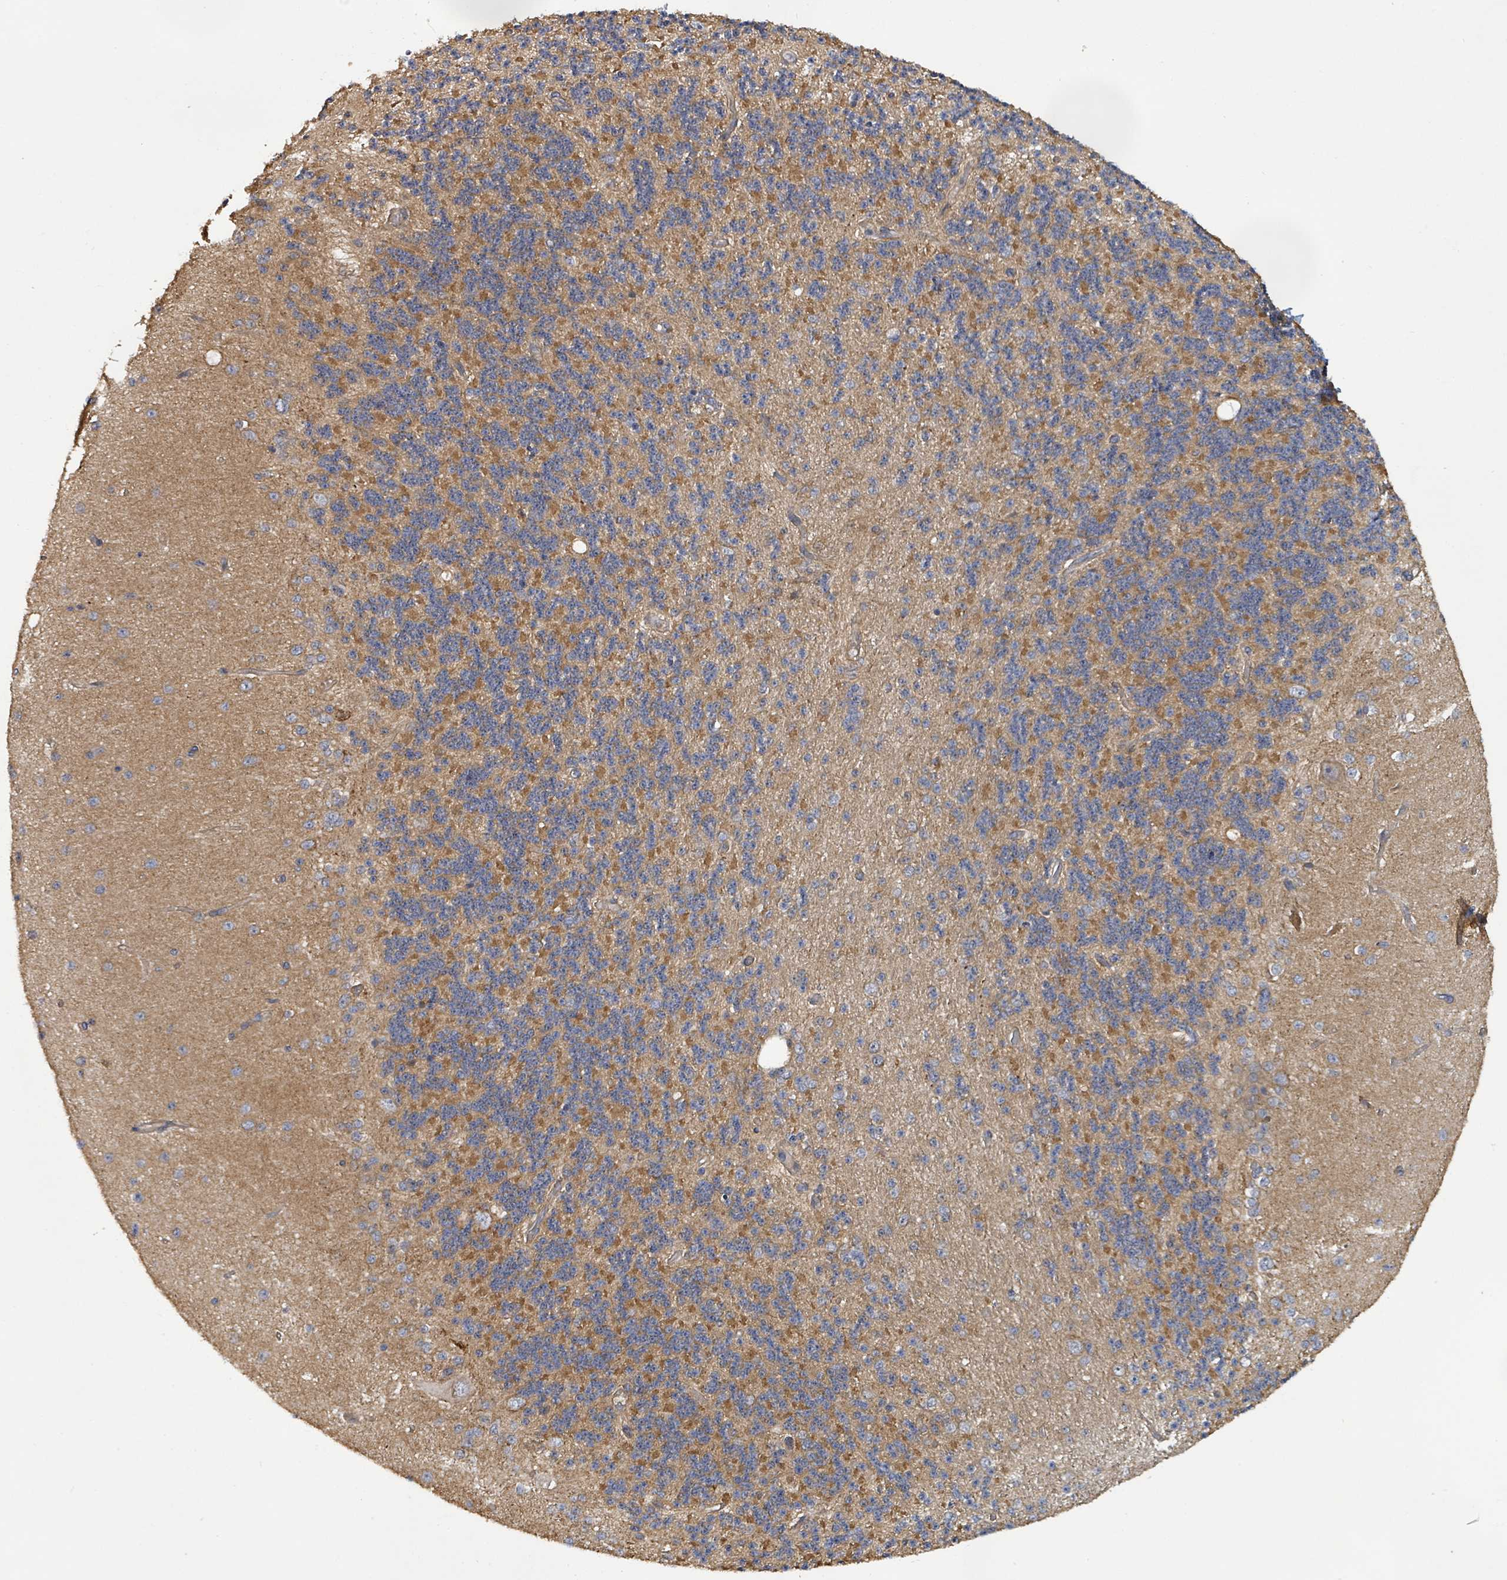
{"staining": {"intensity": "moderate", "quantity": "25%-75%", "location": "cytoplasmic/membranous"}, "tissue": "cerebellum", "cell_type": "Cells in granular layer", "image_type": "normal", "snomed": [{"axis": "morphology", "description": "Normal tissue, NOS"}, {"axis": "topography", "description": "Cerebellum"}], "caption": "Cerebellum stained with a brown dye demonstrates moderate cytoplasmic/membranous positive staining in about 25%-75% of cells in granular layer.", "gene": "KBTBD11", "patient": {"sex": "female", "age": 29}}